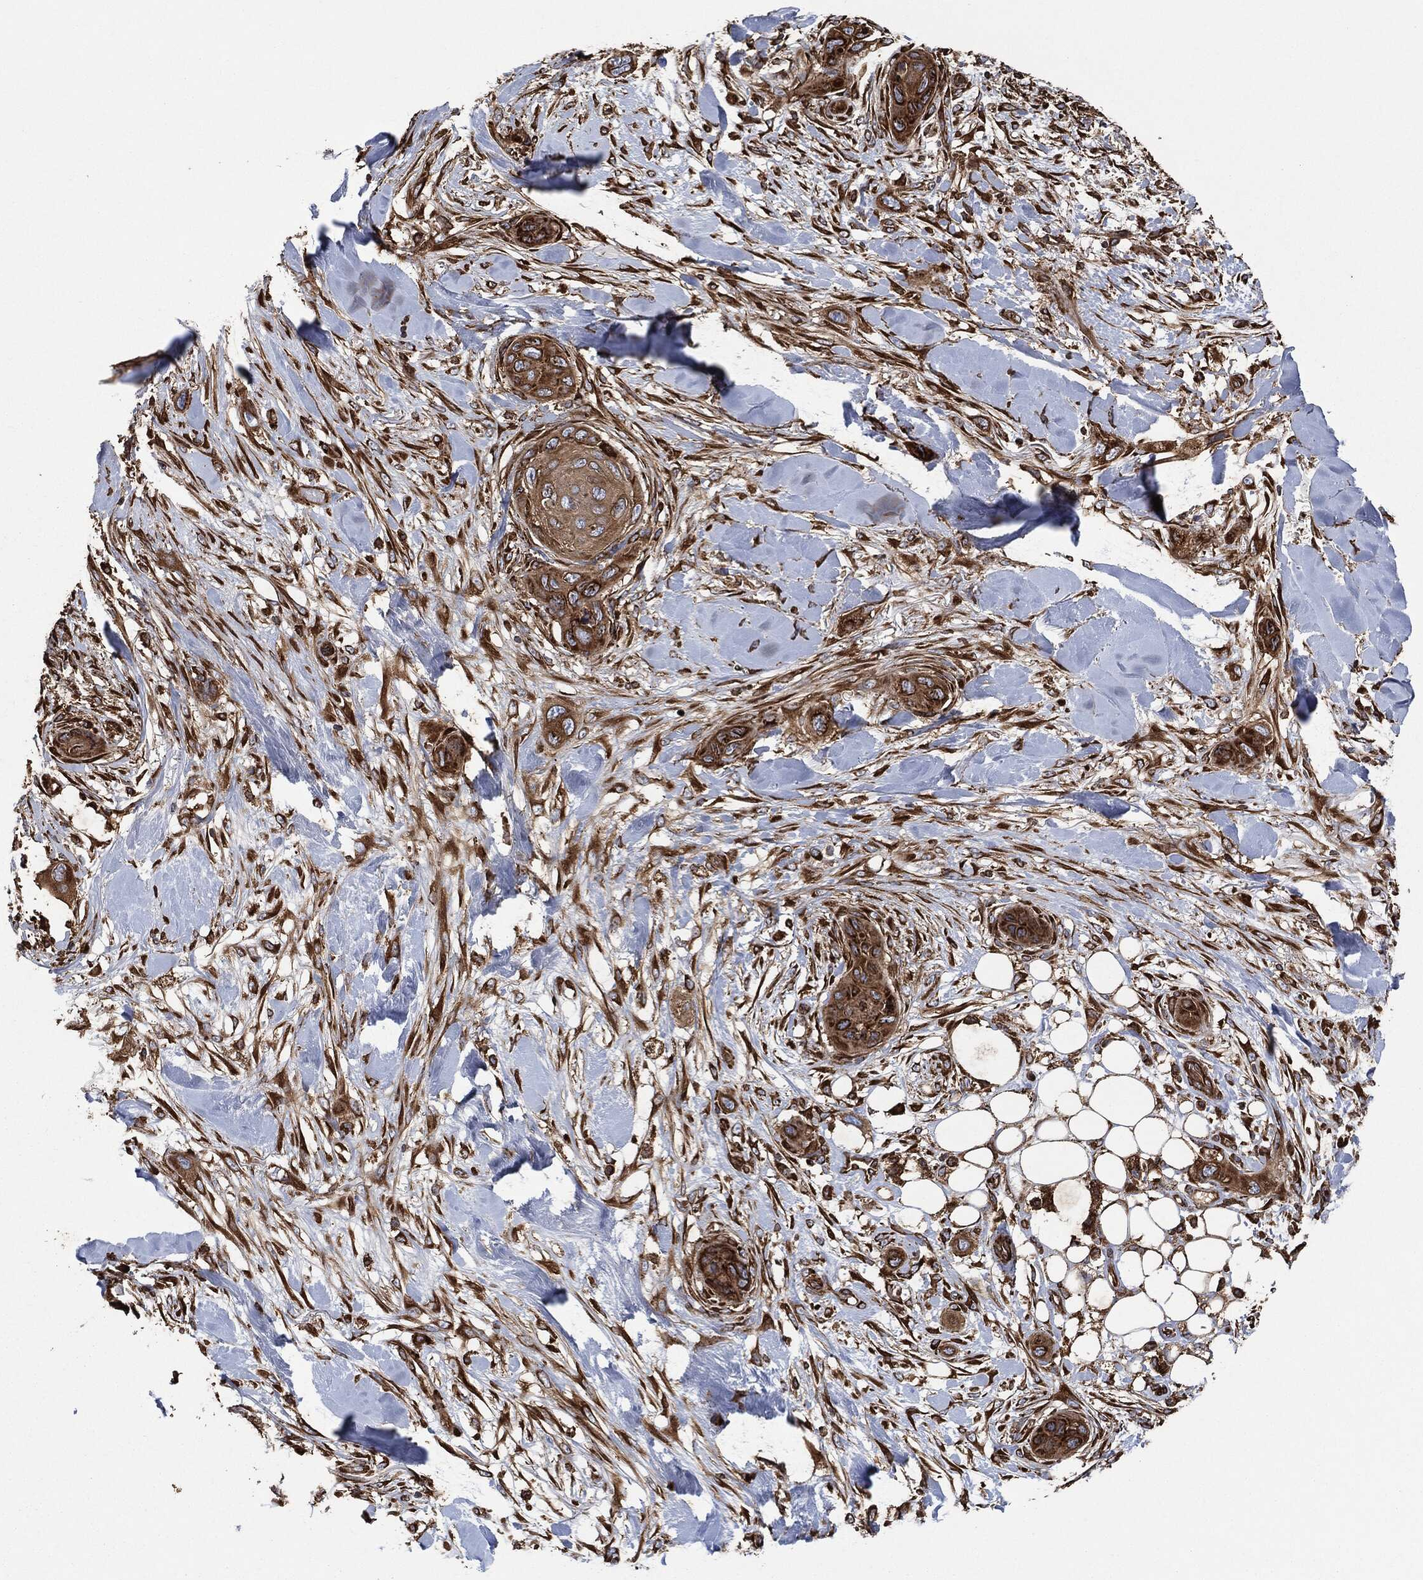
{"staining": {"intensity": "strong", "quantity": ">75%", "location": "cytoplasmic/membranous"}, "tissue": "skin cancer", "cell_type": "Tumor cells", "image_type": "cancer", "snomed": [{"axis": "morphology", "description": "Squamous cell carcinoma, NOS"}, {"axis": "topography", "description": "Skin"}], "caption": "Immunohistochemistry (IHC) histopathology image of human skin squamous cell carcinoma stained for a protein (brown), which reveals high levels of strong cytoplasmic/membranous expression in approximately >75% of tumor cells.", "gene": "AMFR", "patient": {"sex": "male", "age": 78}}